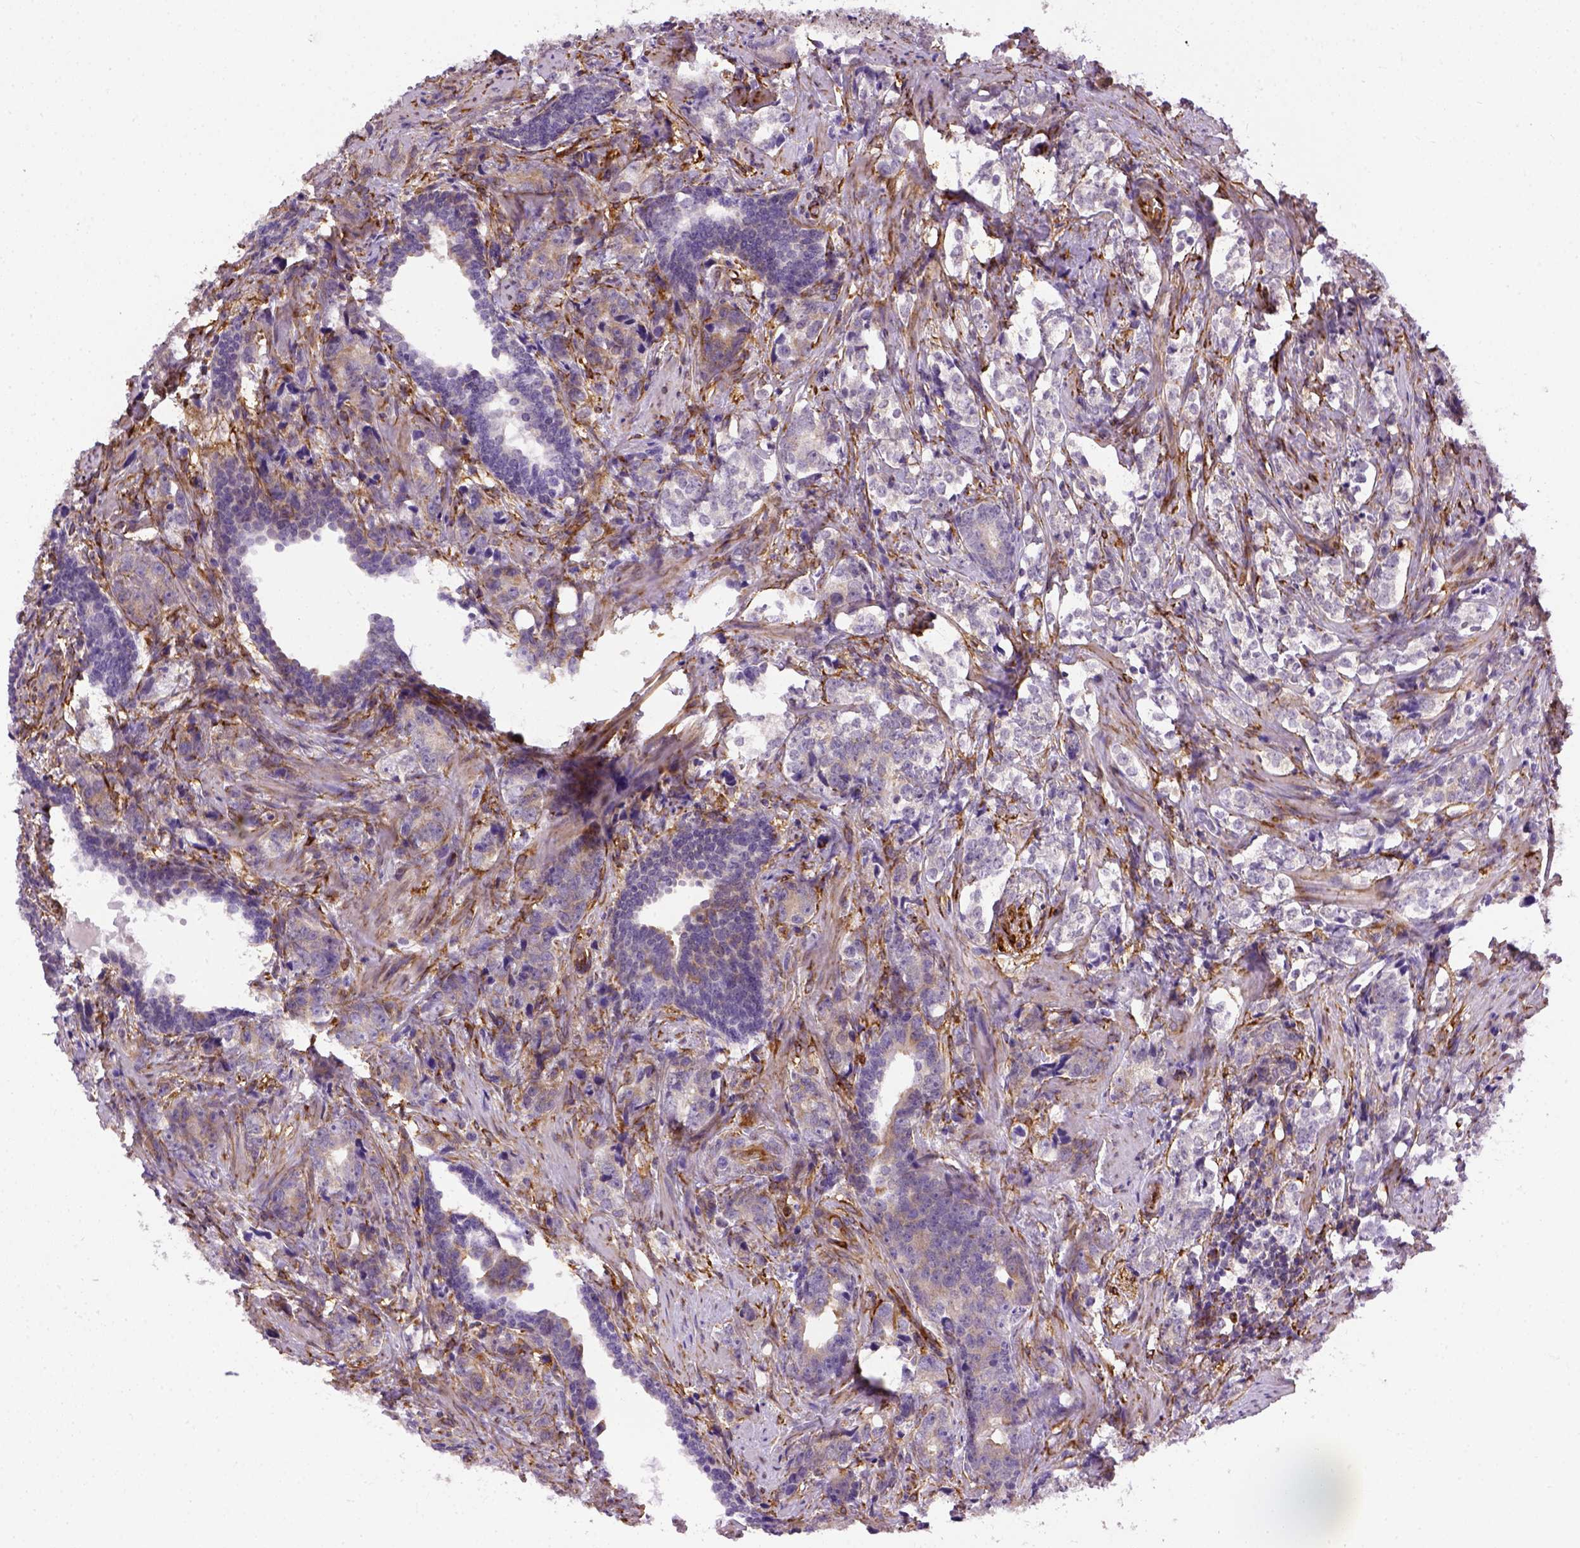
{"staining": {"intensity": "moderate", "quantity": "25%-75%", "location": "cytoplasmic/membranous"}, "tissue": "prostate cancer", "cell_type": "Tumor cells", "image_type": "cancer", "snomed": [{"axis": "morphology", "description": "Adenocarcinoma, NOS"}, {"axis": "topography", "description": "Prostate and seminal vesicle, NOS"}], "caption": "IHC (DAB (3,3'-diaminobenzidine)) staining of human adenocarcinoma (prostate) exhibits moderate cytoplasmic/membranous protein expression in about 25%-75% of tumor cells.", "gene": "KAZN", "patient": {"sex": "male", "age": 63}}